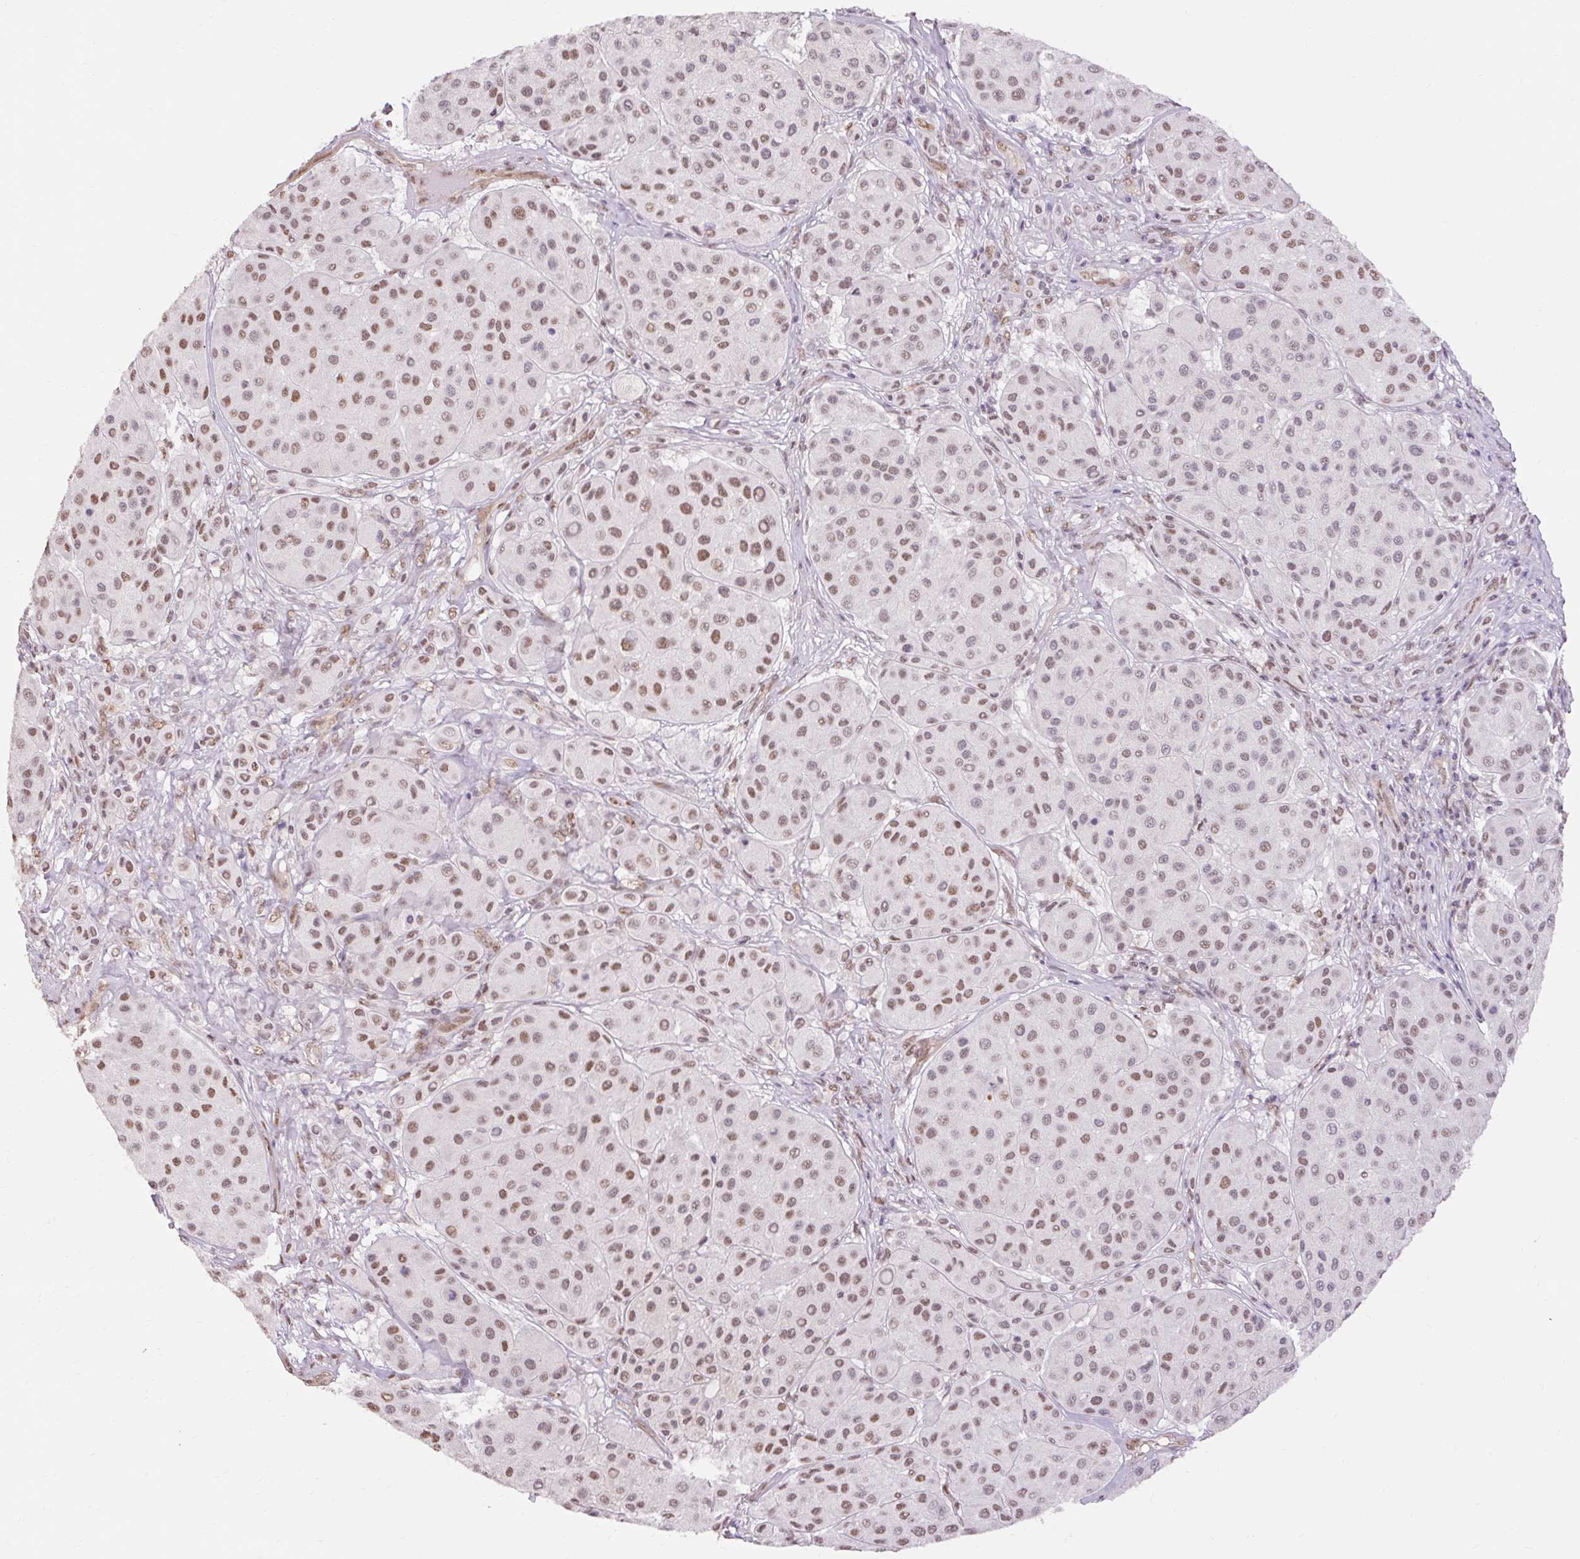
{"staining": {"intensity": "moderate", "quantity": ">75%", "location": "nuclear"}, "tissue": "melanoma", "cell_type": "Tumor cells", "image_type": "cancer", "snomed": [{"axis": "morphology", "description": "Malignant melanoma, Metastatic site"}, {"axis": "topography", "description": "Smooth muscle"}], "caption": "Immunohistochemical staining of human malignant melanoma (metastatic site) shows medium levels of moderate nuclear protein expression in about >75% of tumor cells. (brown staining indicates protein expression, while blue staining denotes nuclei).", "gene": "NPIPB12", "patient": {"sex": "male", "age": 41}}